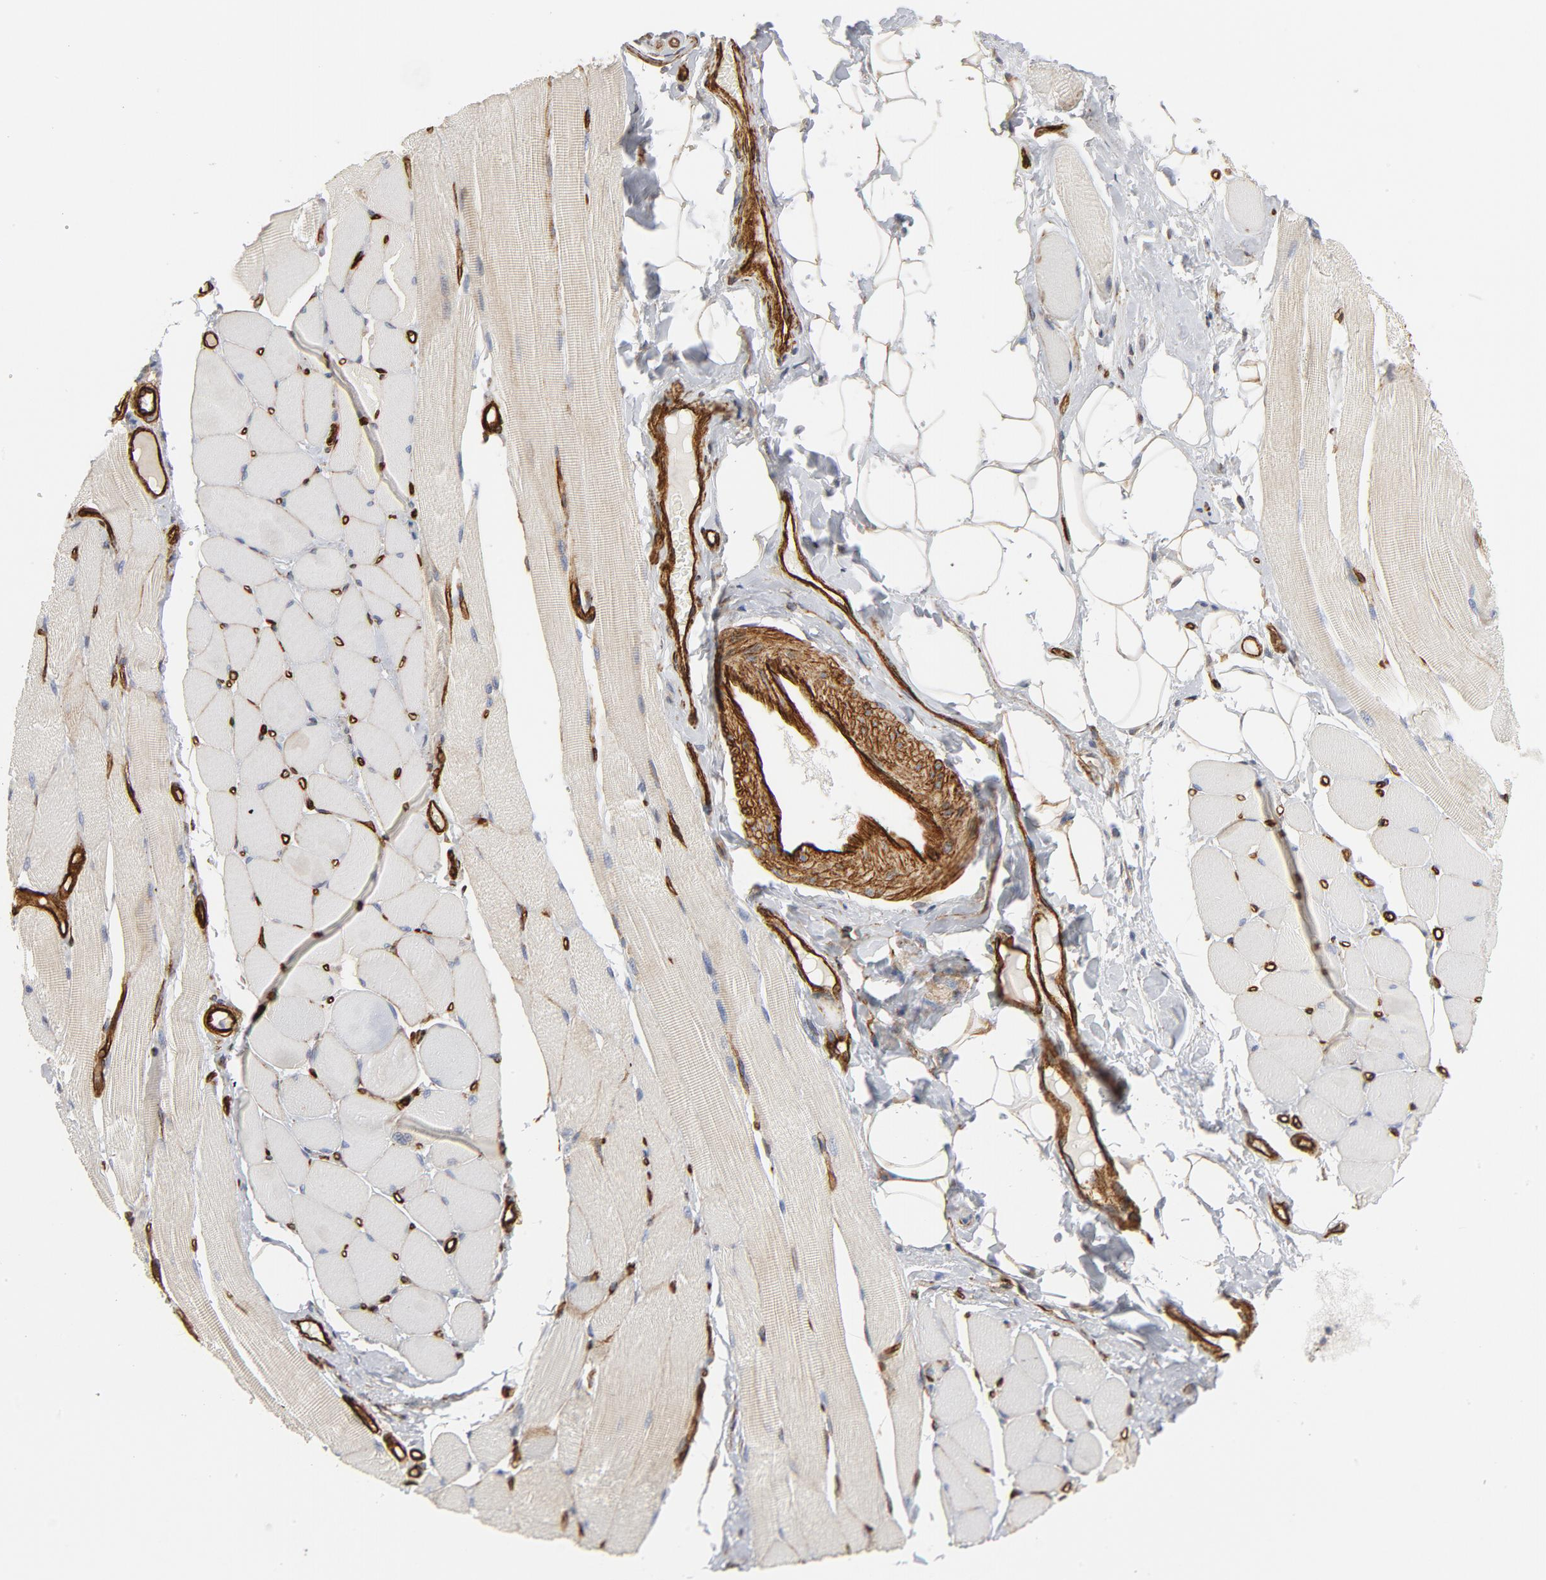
{"staining": {"intensity": "negative", "quantity": "none", "location": "none"}, "tissue": "skeletal muscle", "cell_type": "Myocytes", "image_type": "normal", "snomed": [{"axis": "morphology", "description": "Normal tissue, NOS"}, {"axis": "topography", "description": "Skeletal muscle"}, {"axis": "topography", "description": "Peripheral nerve tissue"}], "caption": "High magnification brightfield microscopy of normal skeletal muscle stained with DAB (brown) and counterstained with hematoxylin (blue): myocytes show no significant expression. (DAB immunohistochemistry visualized using brightfield microscopy, high magnification).", "gene": "GNG2", "patient": {"sex": "female", "age": 84}}